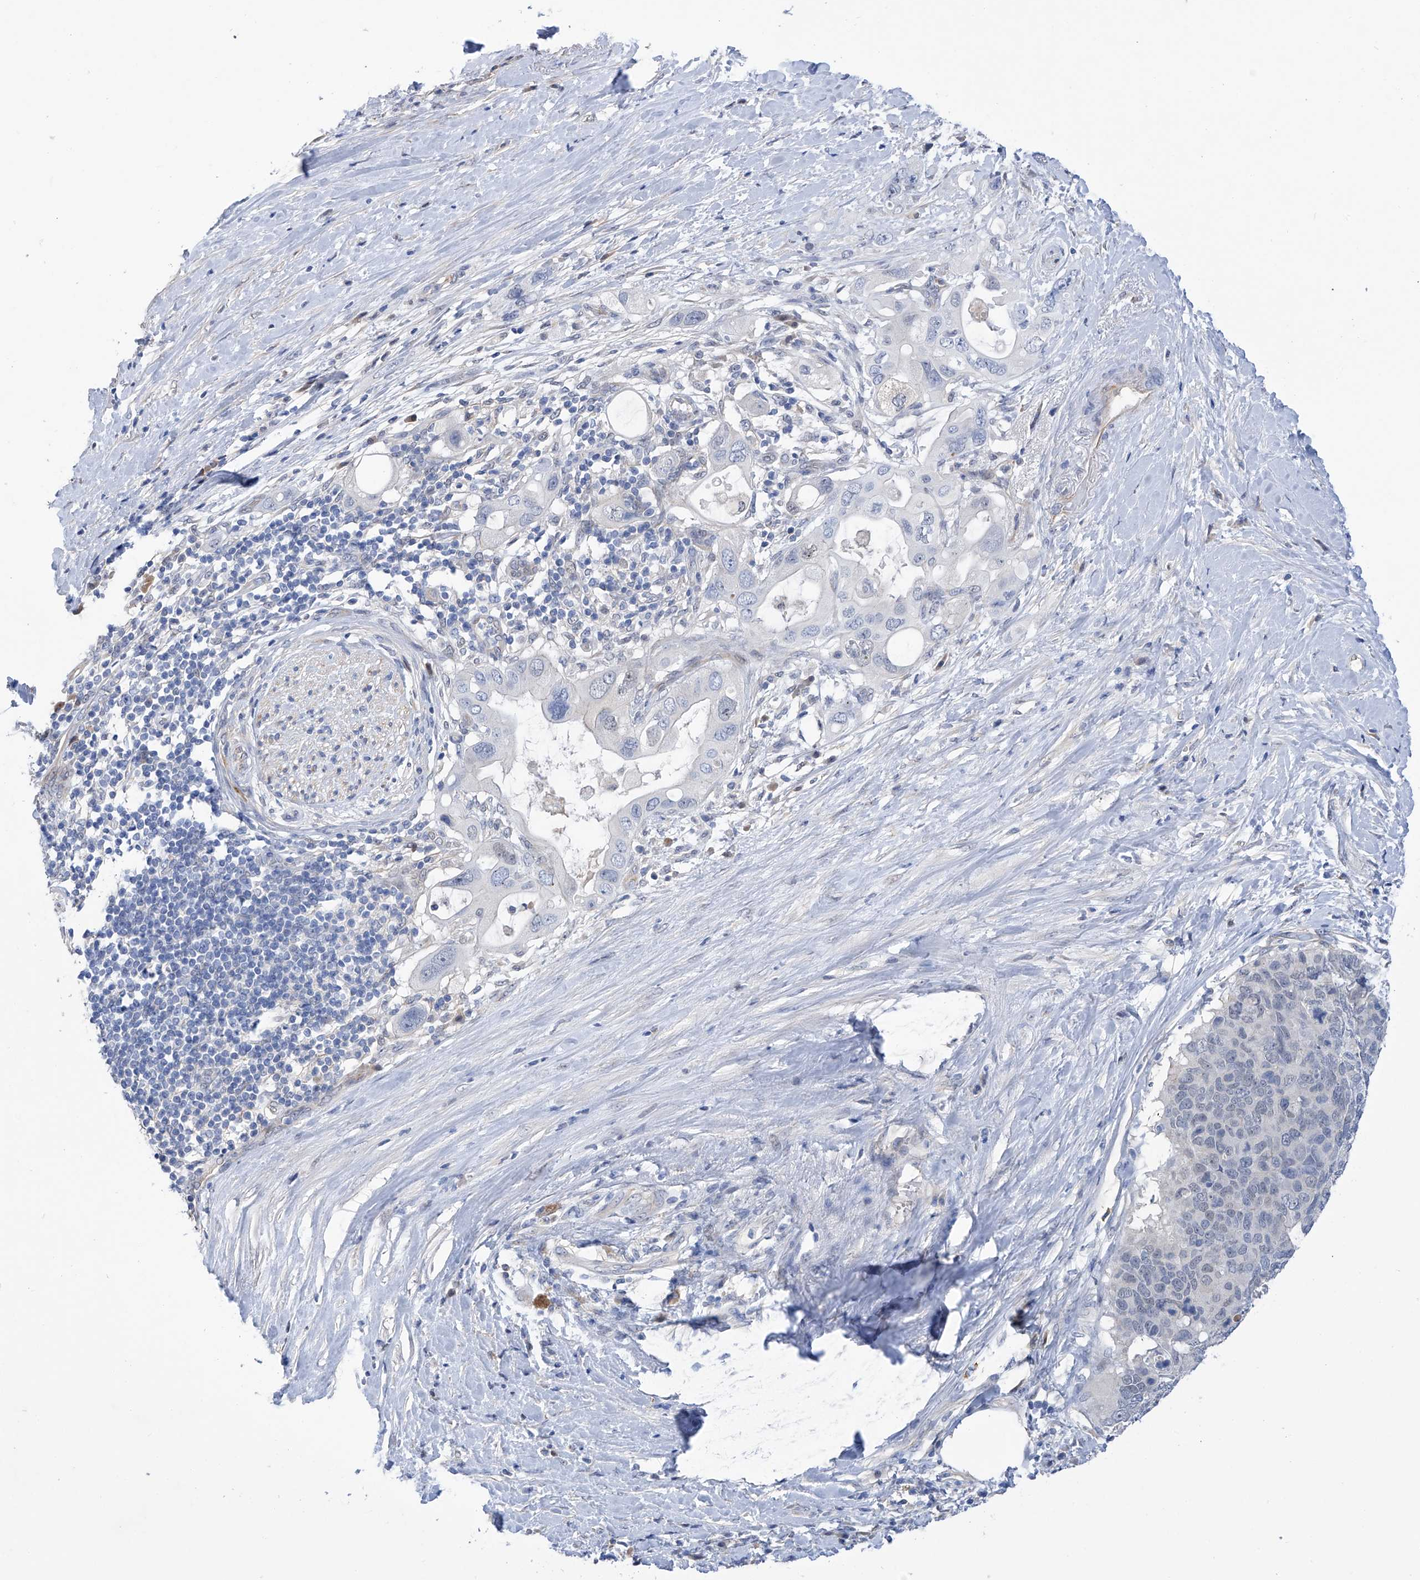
{"staining": {"intensity": "negative", "quantity": "none", "location": "none"}, "tissue": "pancreatic cancer", "cell_type": "Tumor cells", "image_type": "cancer", "snomed": [{"axis": "morphology", "description": "Adenocarcinoma, NOS"}, {"axis": "topography", "description": "Pancreas"}], "caption": "A histopathology image of pancreatic cancer stained for a protein demonstrates no brown staining in tumor cells.", "gene": "PGM3", "patient": {"sex": "female", "age": 56}}